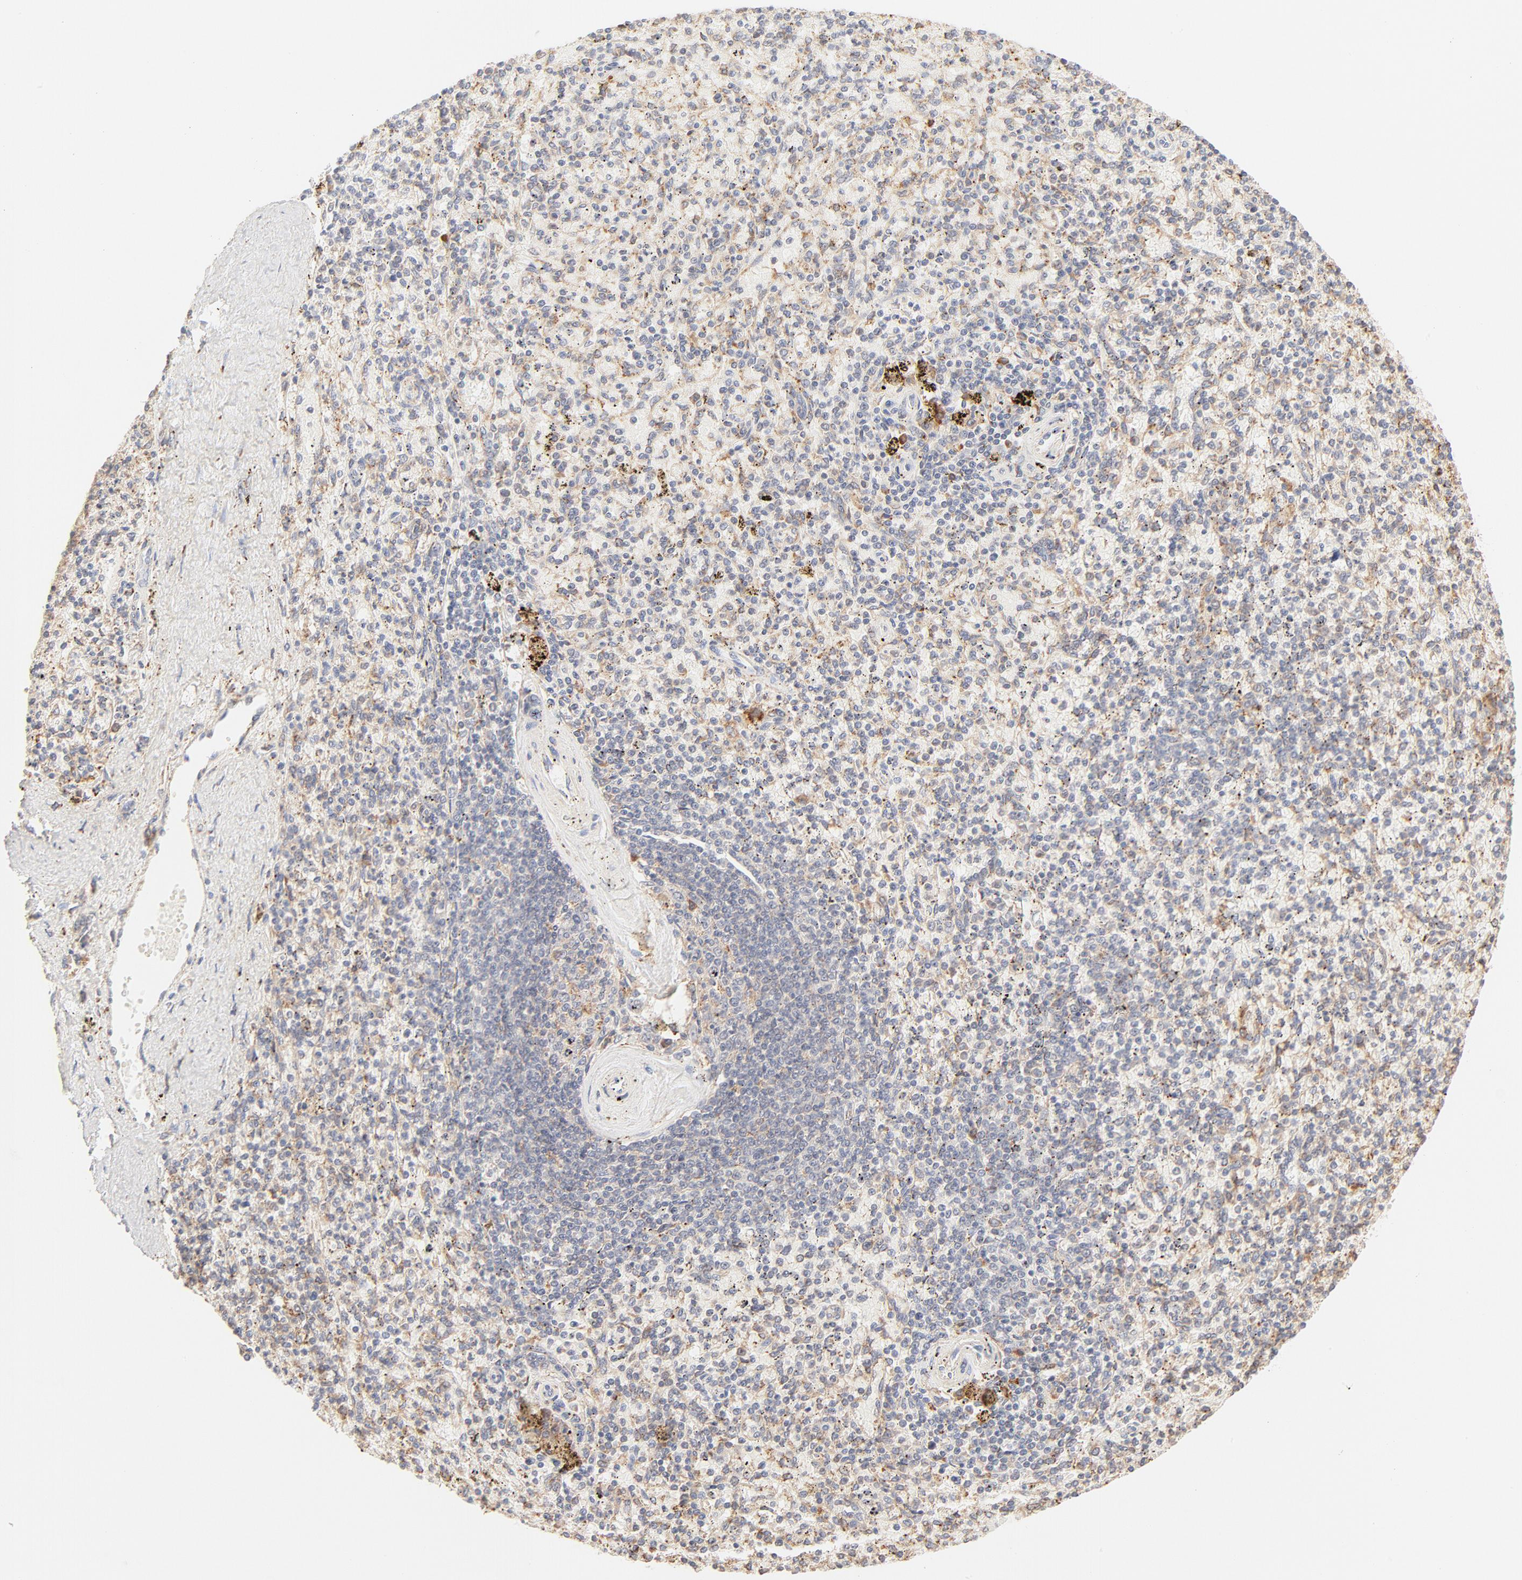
{"staining": {"intensity": "moderate", "quantity": "25%-75%", "location": "cytoplasmic/membranous"}, "tissue": "spleen", "cell_type": "Cells in red pulp", "image_type": "normal", "snomed": [{"axis": "morphology", "description": "Normal tissue, NOS"}, {"axis": "topography", "description": "Spleen"}], "caption": "Immunohistochemical staining of normal spleen reveals medium levels of moderate cytoplasmic/membranous positivity in about 25%-75% of cells in red pulp.", "gene": "PARP12", "patient": {"sex": "female", "age": 43}}